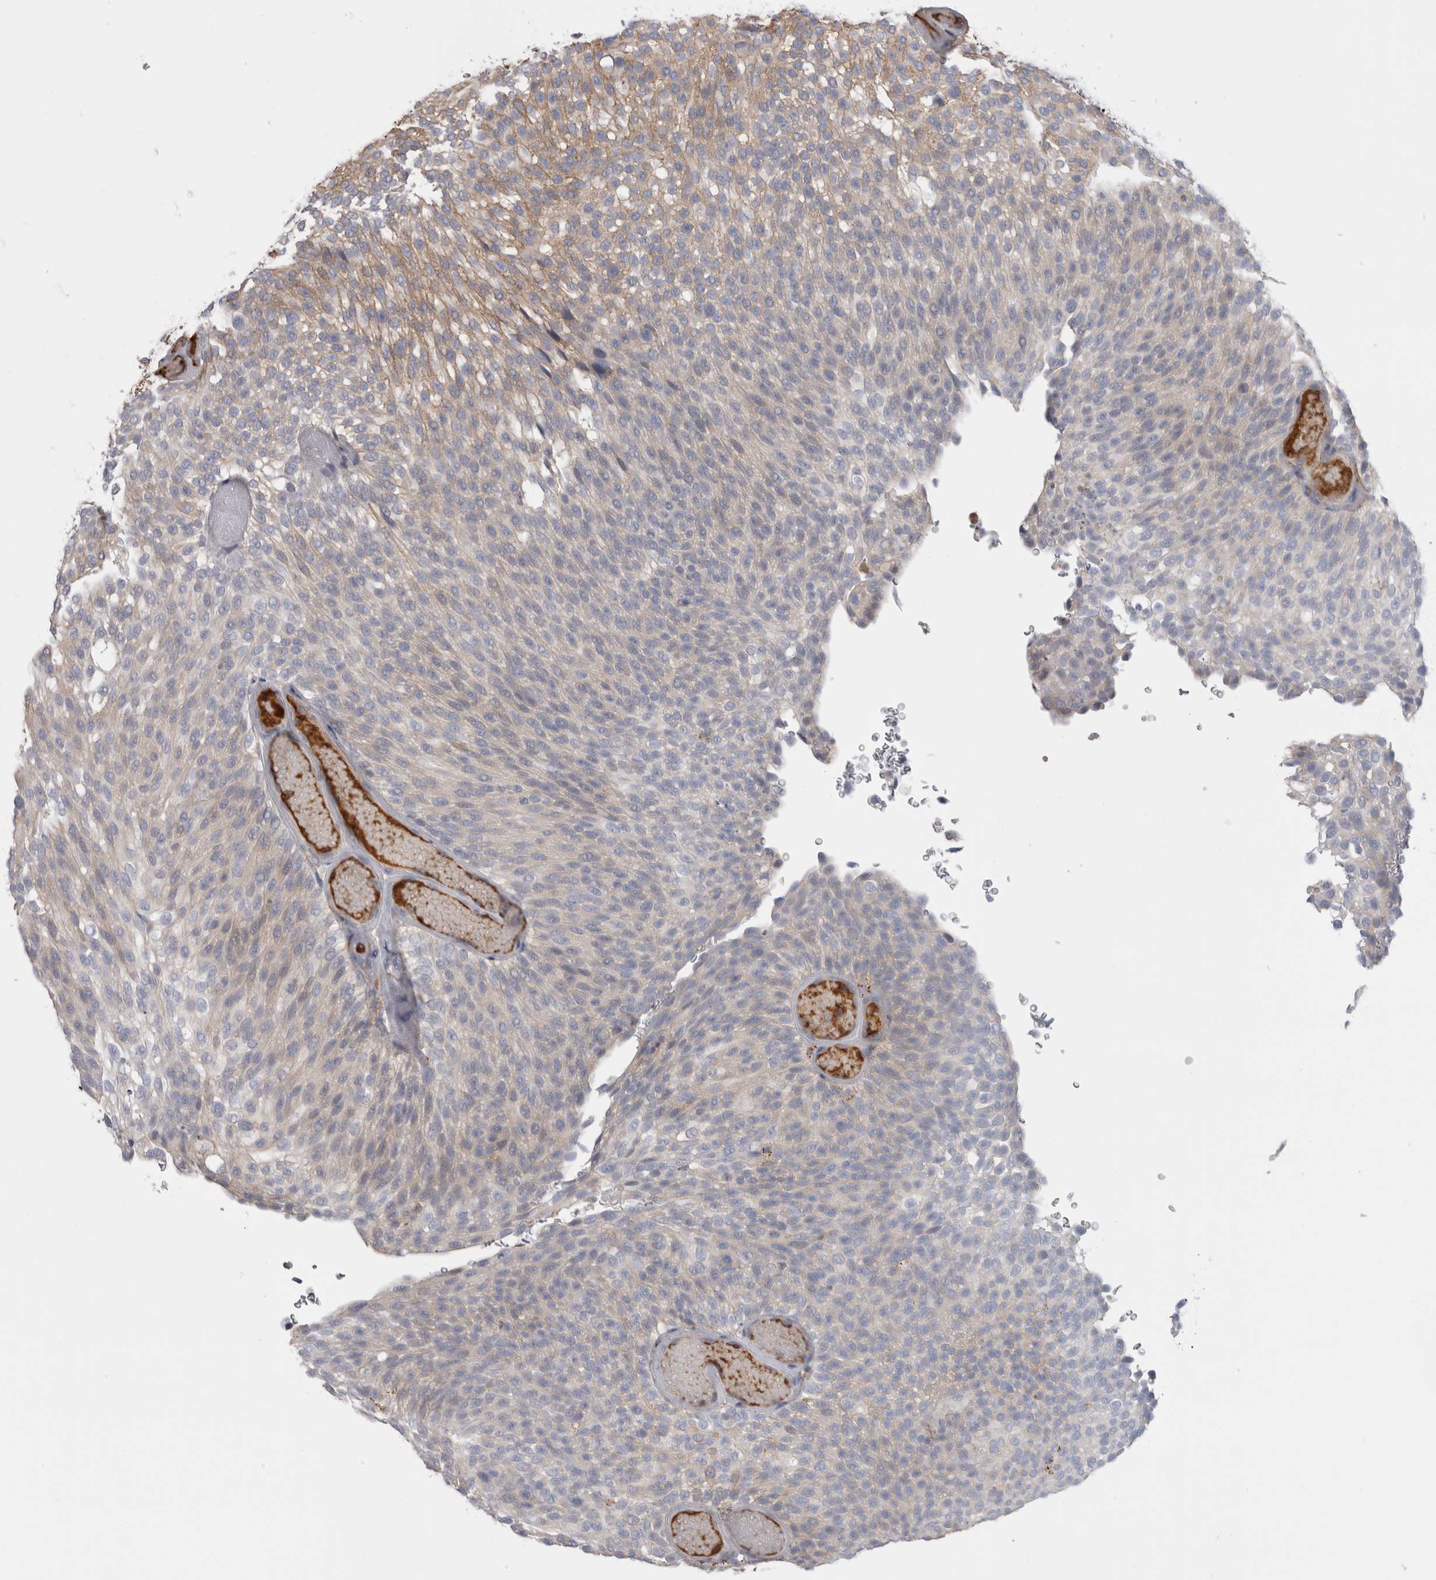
{"staining": {"intensity": "weak", "quantity": "<25%", "location": "cytoplasmic/membranous"}, "tissue": "urothelial cancer", "cell_type": "Tumor cells", "image_type": "cancer", "snomed": [{"axis": "morphology", "description": "Urothelial carcinoma, Low grade"}, {"axis": "topography", "description": "Urinary bladder"}], "caption": "Tumor cells show no significant positivity in urothelial cancer.", "gene": "TBCE", "patient": {"sex": "male", "age": 78}}